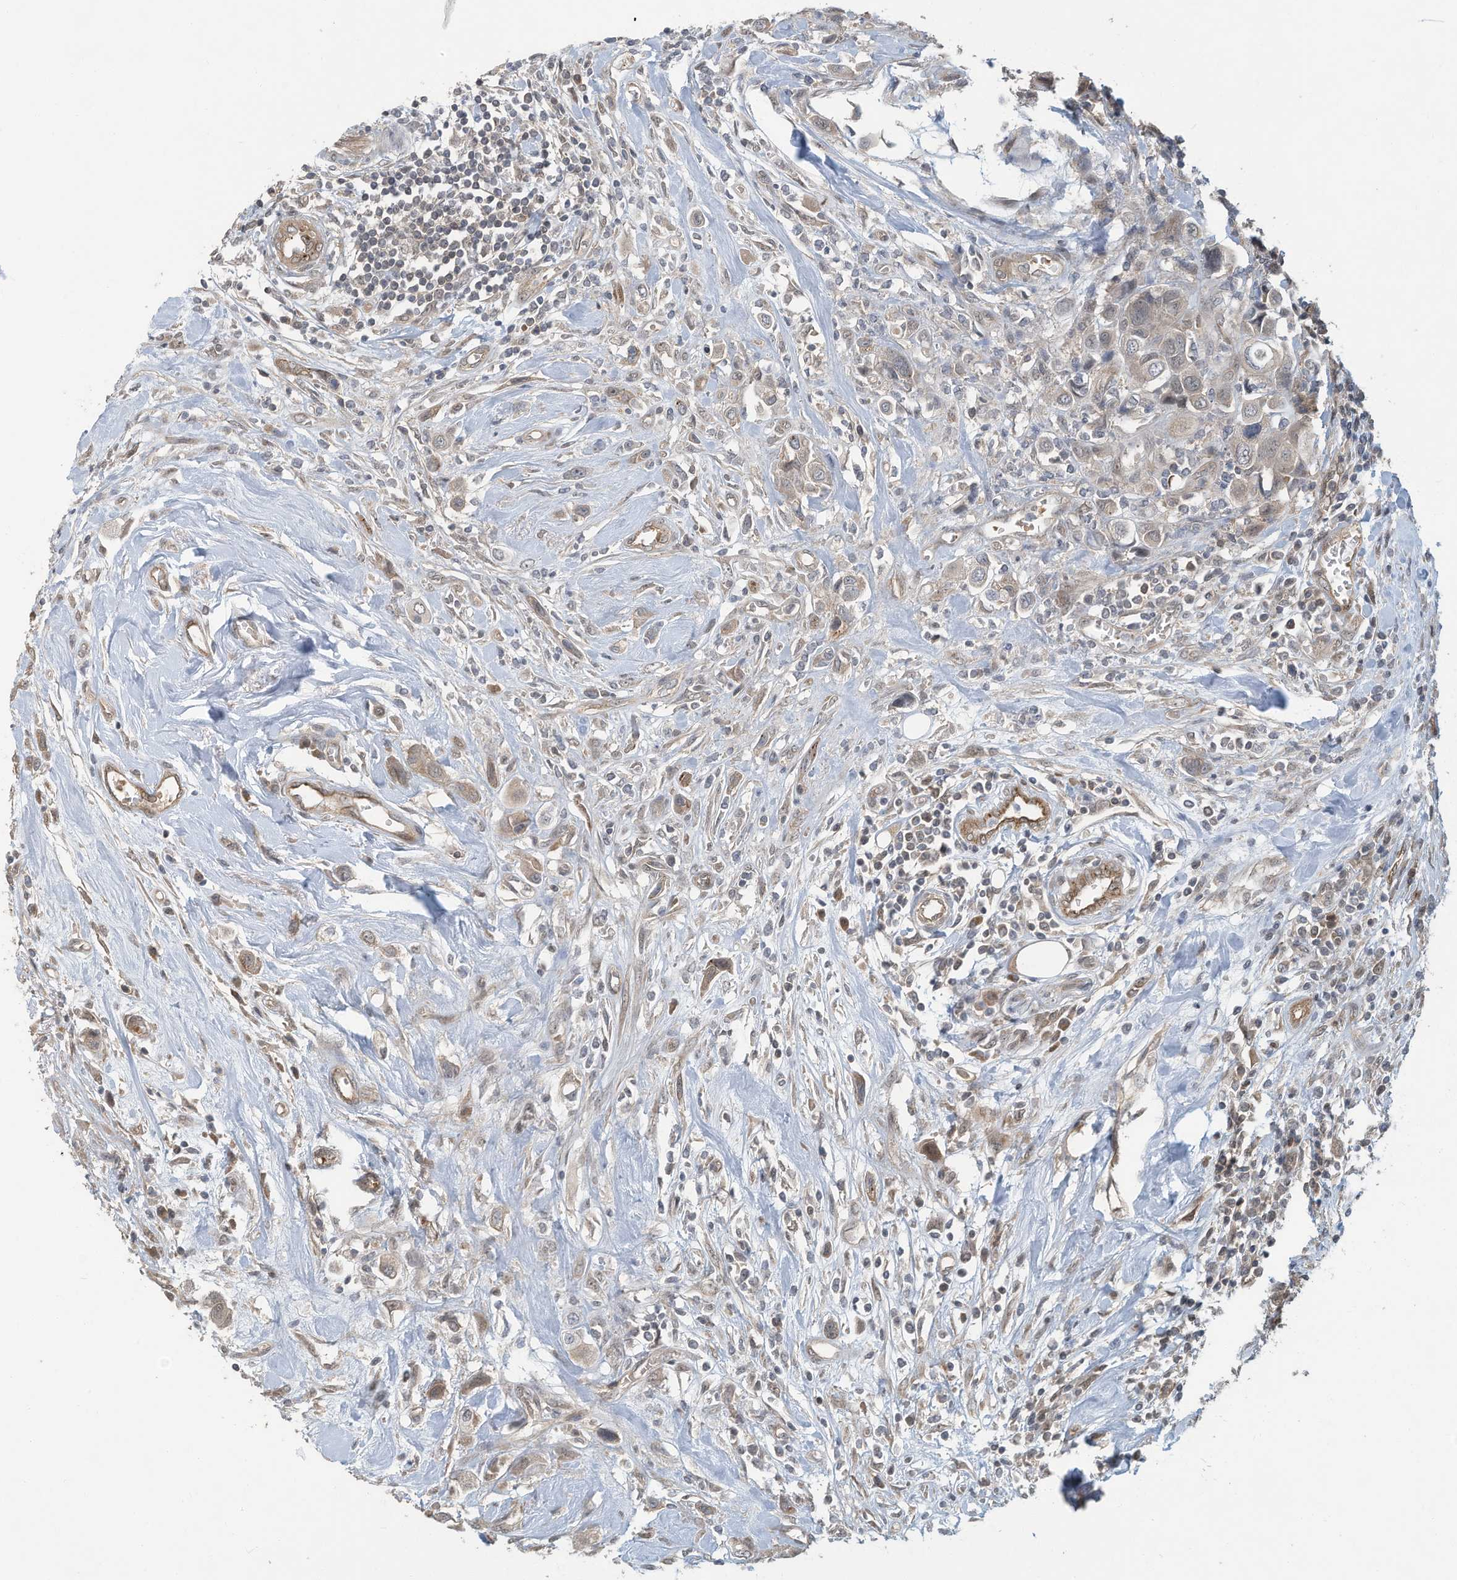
{"staining": {"intensity": "weak", "quantity": ">75%", "location": "cytoplasmic/membranous"}, "tissue": "urothelial cancer", "cell_type": "Tumor cells", "image_type": "cancer", "snomed": [{"axis": "morphology", "description": "Urothelial carcinoma, High grade"}, {"axis": "topography", "description": "Urinary bladder"}], "caption": "Protein staining reveals weak cytoplasmic/membranous staining in about >75% of tumor cells in urothelial cancer. (DAB IHC with brightfield microscopy, high magnification).", "gene": "ERI2", "patient": {"sex": "male", "age": 50}}